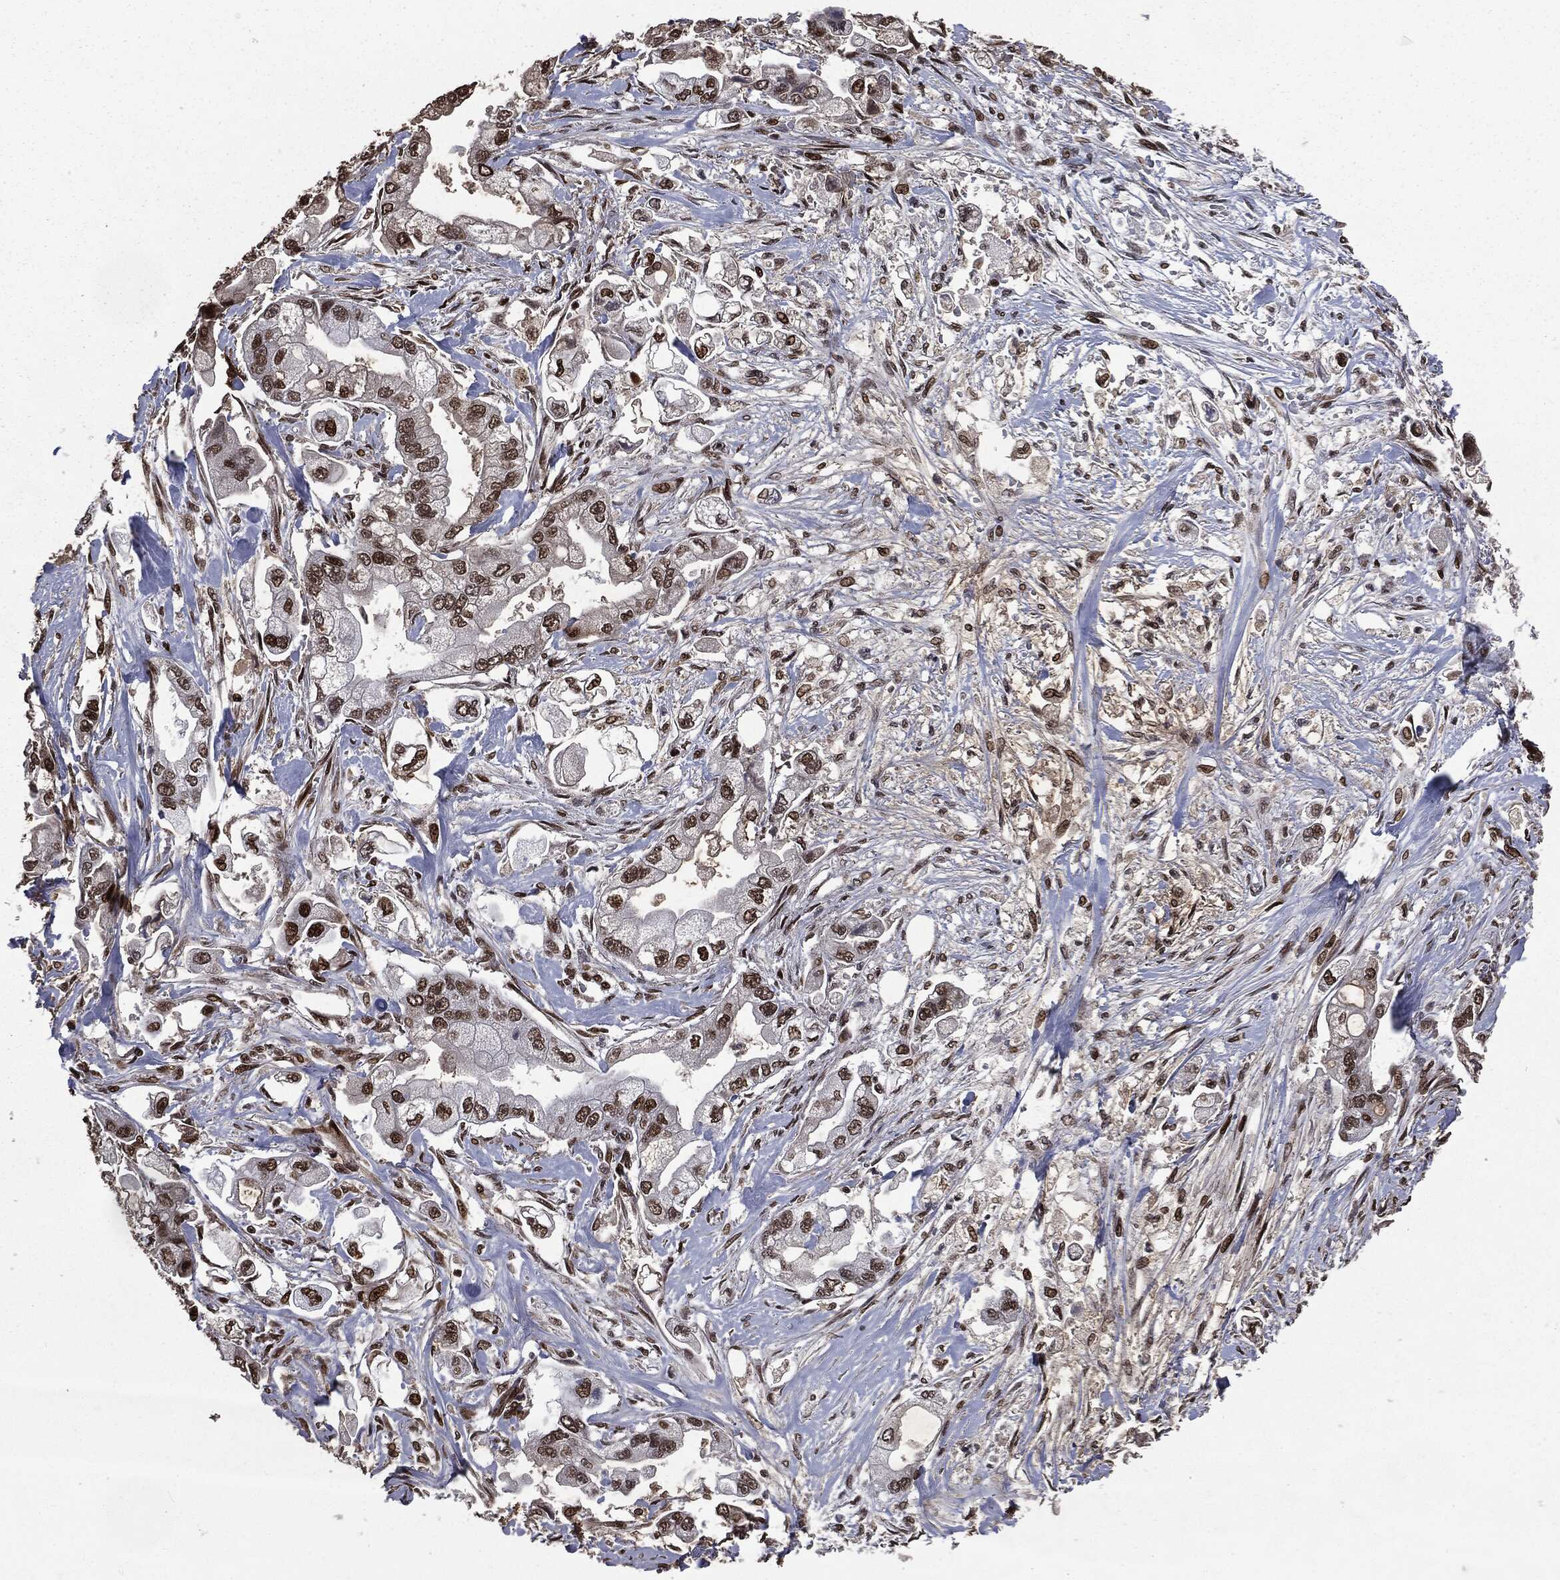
{"staining": {"intensity": "strong", "quantity": ">75%", "location": "nuclear"}, "tissue": "stomach cancer", "cell_type": "Tumor cells", "image_type": "cancer", "snomed": [{"axis": "morphology", "description": "Adenocarcinoma, NOS"}, {"axis": "topography", "description": "Stomach"}], "caption": "This photomicrograph exhibits stomach cancer (adenocarcinoma) stained with immunohistochemistry (IHC) to label a protein in brown. The nuclear of tumor cells show strong positivity for the protein. Nuclei are counter-stained blue.", "gene": "DVL2", "patient": {"sex": "male", "age": 62}}